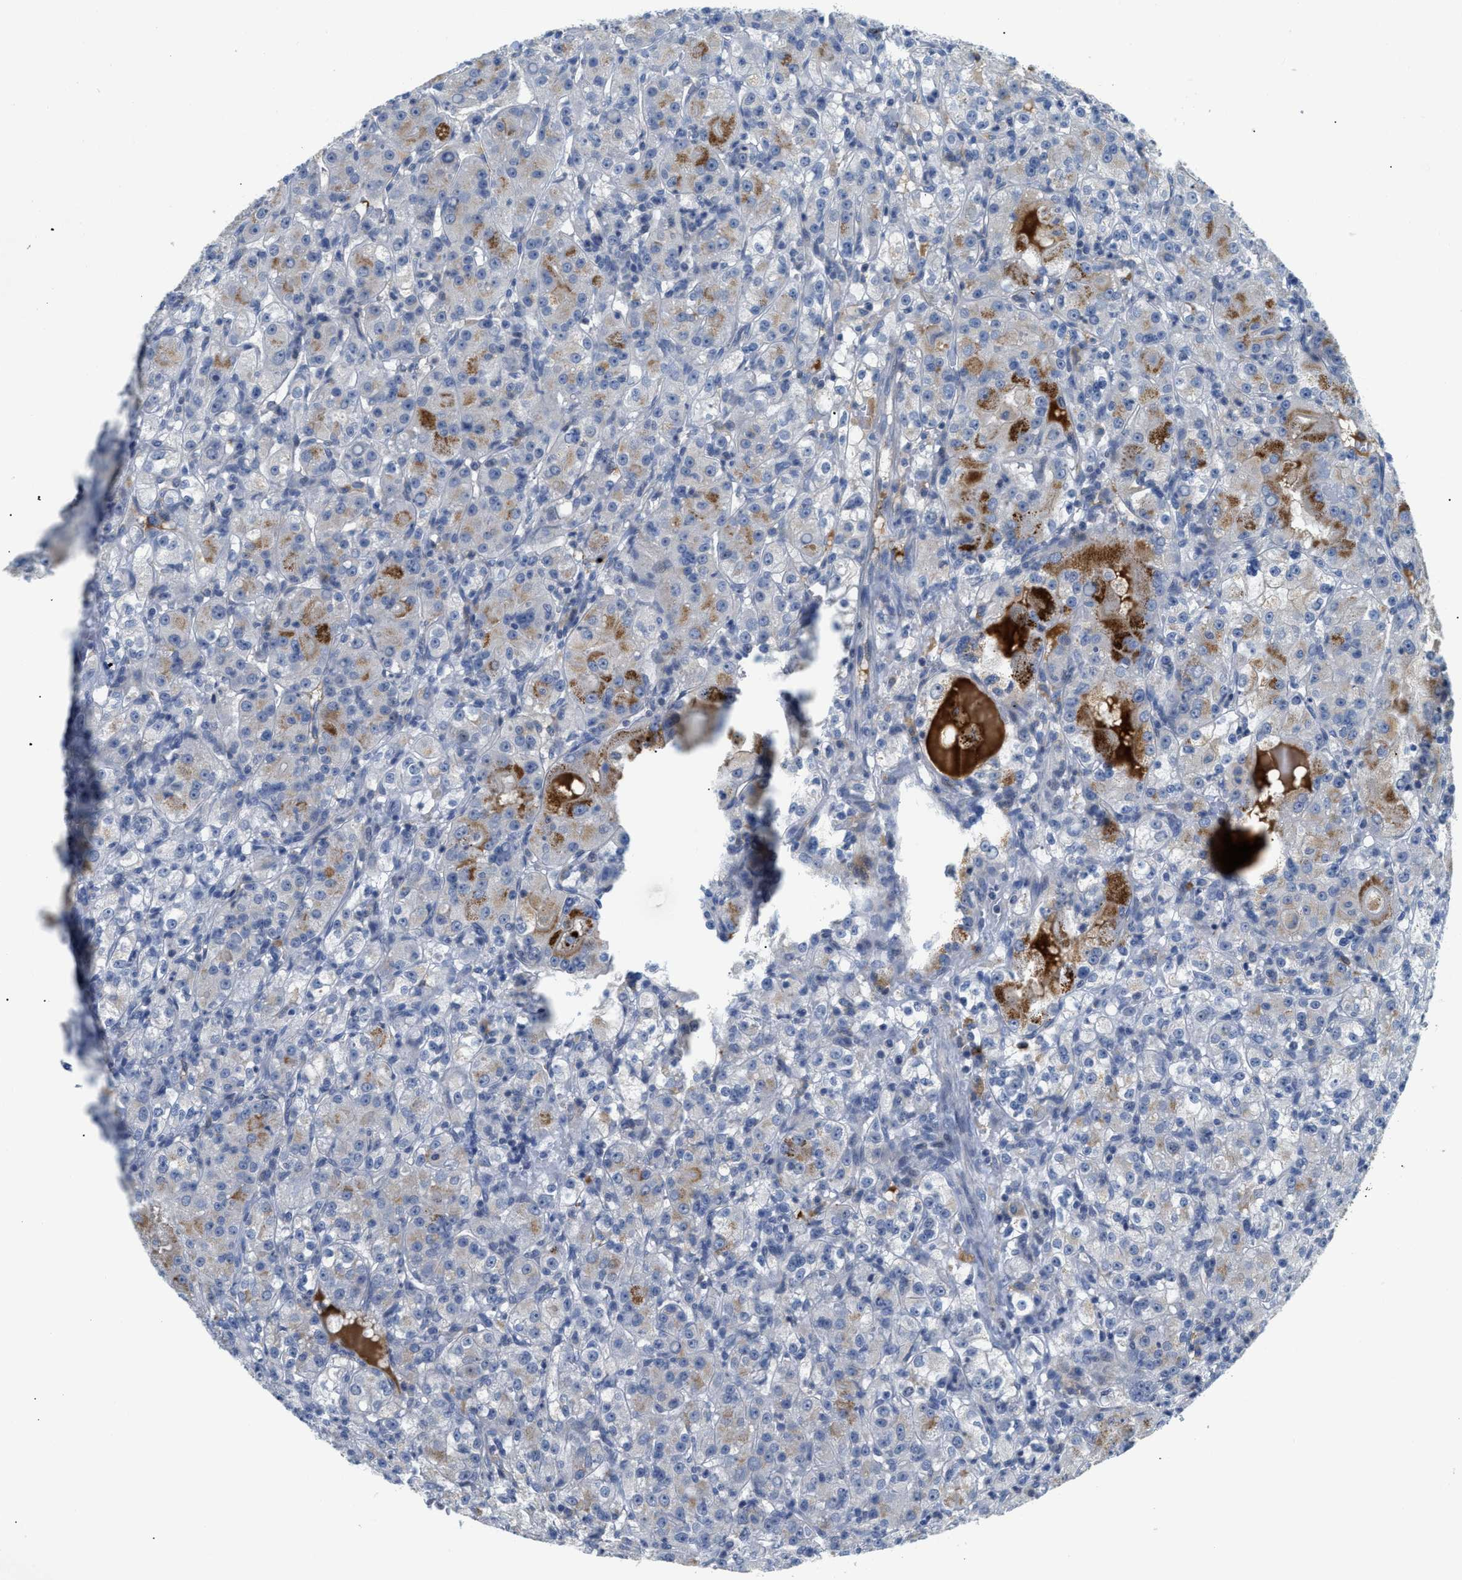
{"staining": {"intensity": "weak", "quantity": "25%-75%", "location": "cytoplasmic/membranous"}, "tissue": "renal cancer", "cell_type": "Tumor cells", "image_type": "cancer", "snomed": [{"axis": "morphology", "description": "Normal tissue, NOS"}, {"axis": "morphology", "description": "Adenocarcinoma, NOS"}, {"axis": "topography", "description": "Kidney"}], "caption": "This is an image of immunohistochemistry staining of renal cancer, which shows weak positivity in the cytoplasmic/membranous of tumor cells.", "gene": "OR9K2", "patient": {"sex": "male", "age": 61}}